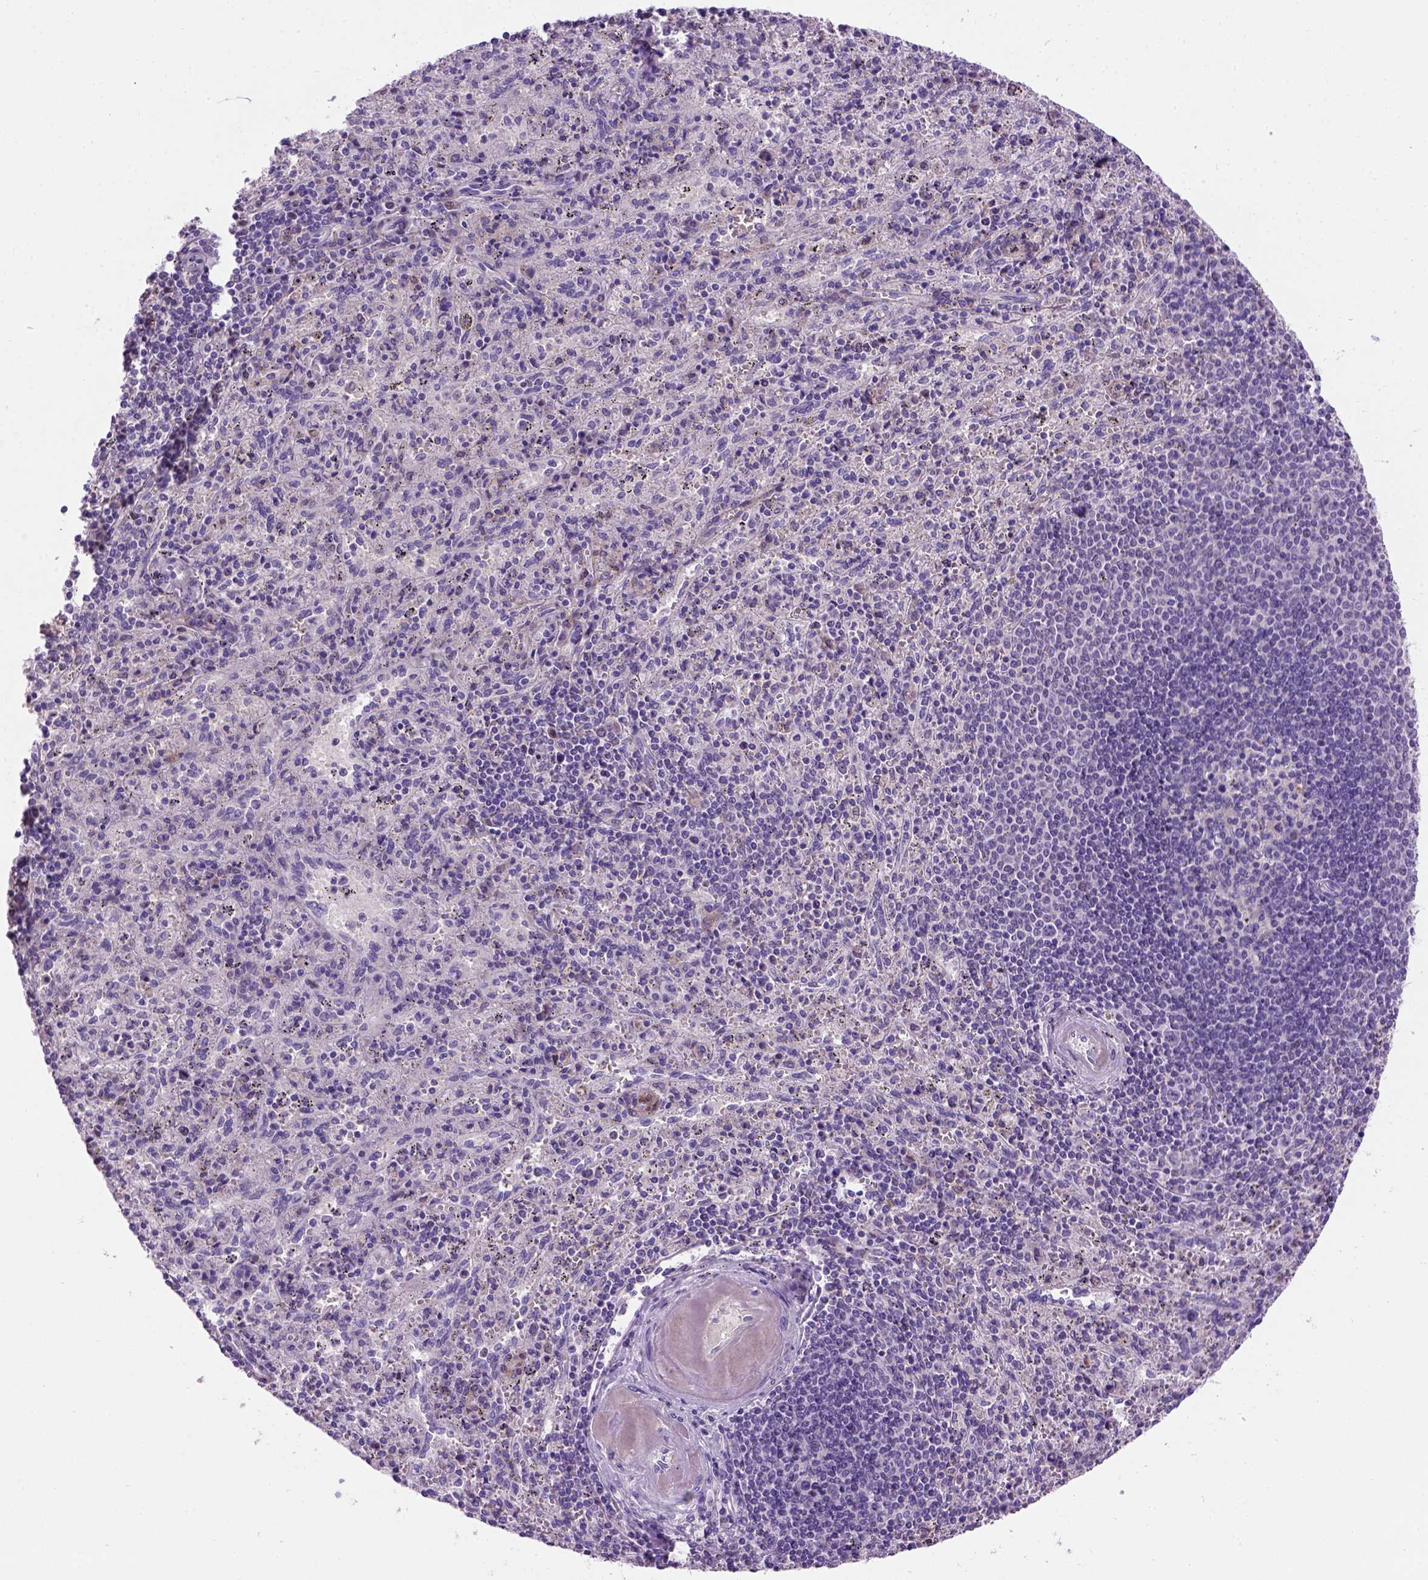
{"staining": {"intensity": "negative", "quantity": "none", "location": "none"}, "tissue": "spleen", "cell_type": "Cells in red pulp", "image_type": "normal", "snomed": [{"axis": "morphology", "description": "Normal tissue, NOS"}, {"axis": "topography", "description": "Spleen"}], "caption": "The image reveals no significant expression in cells in red pulp of spleen.", "gene": "CDH1", "patient": {"sex": "male", "age": 57}}